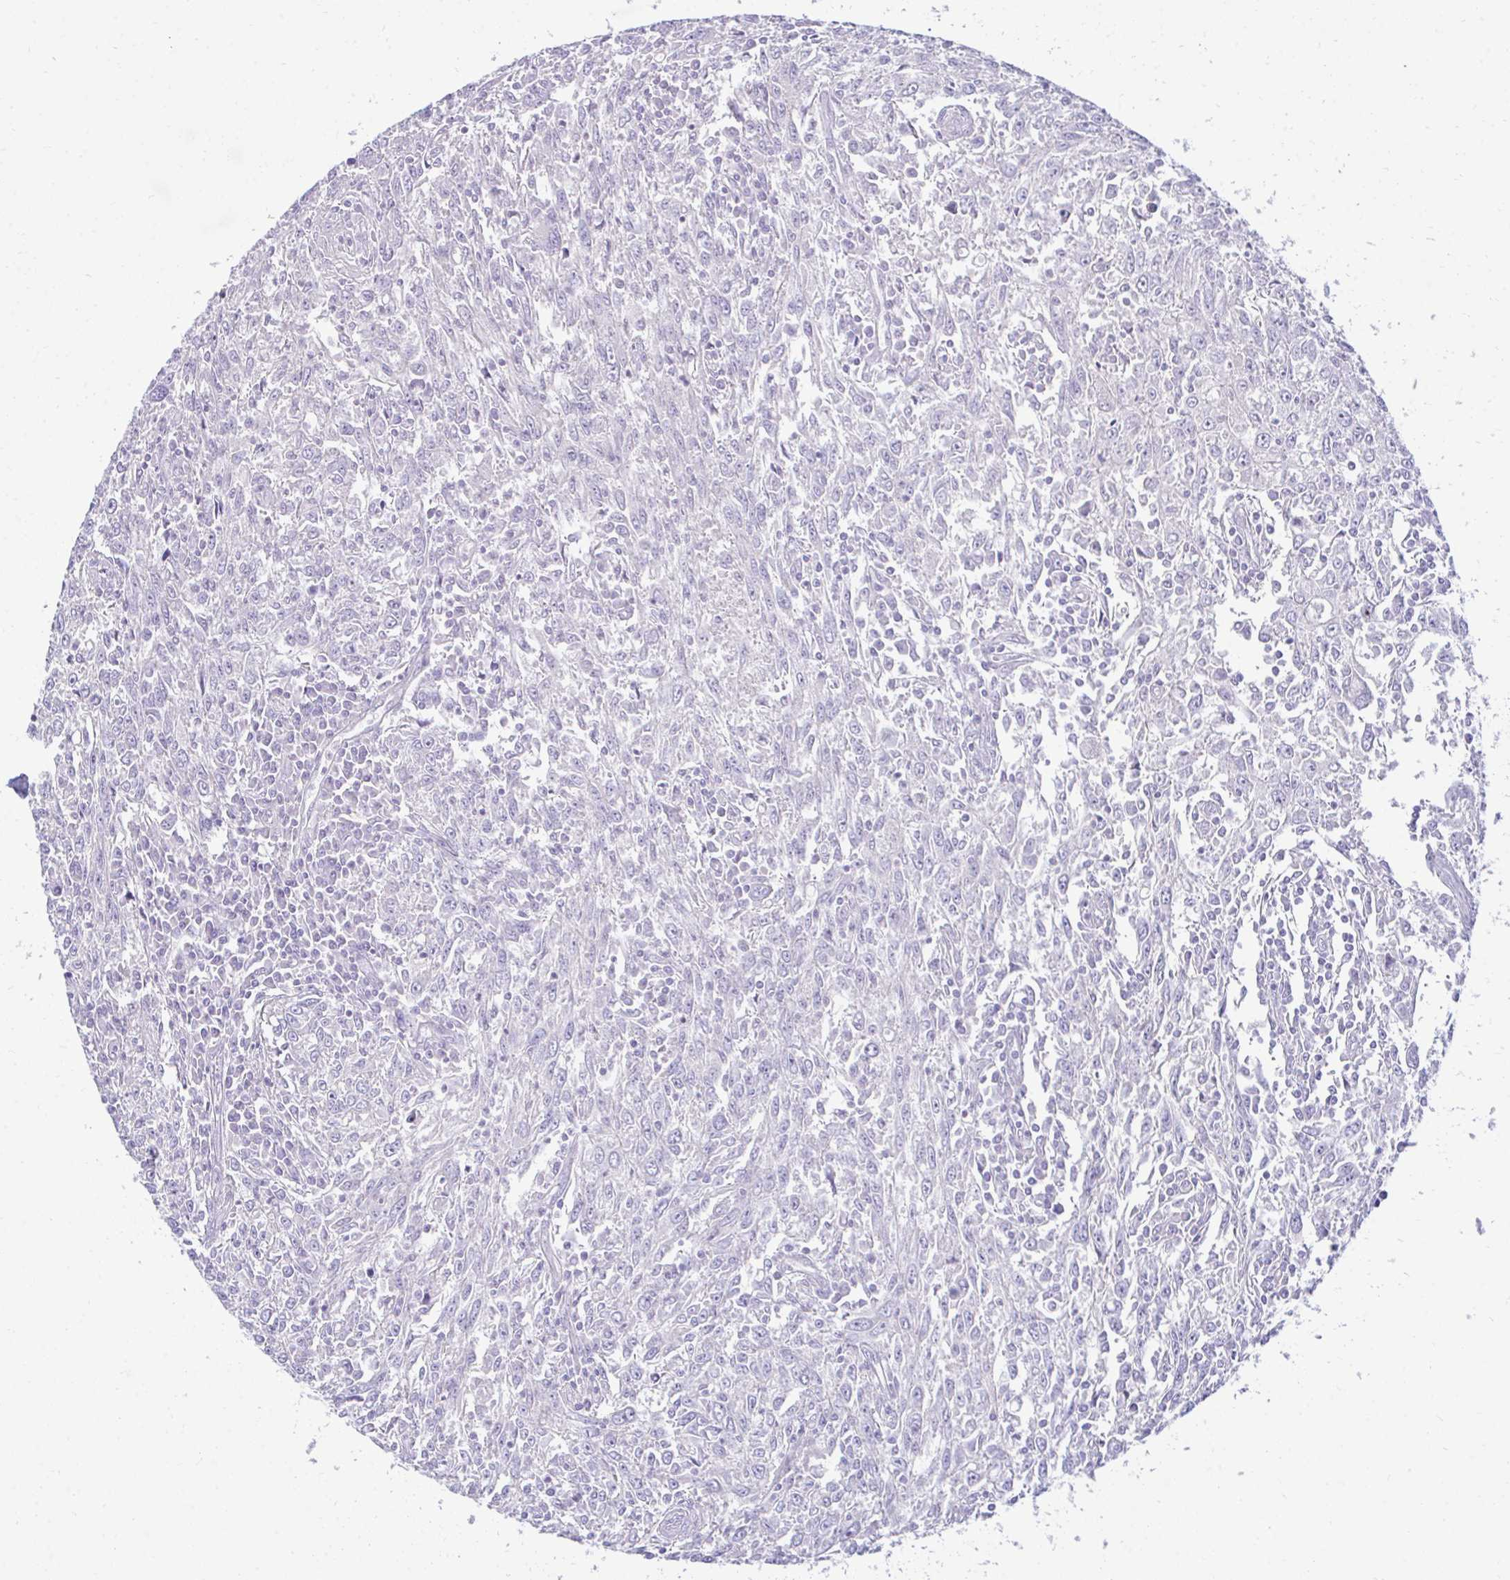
{"staining": {"intensity": "negative", "quantity": "none", "location": "none"}, "tissue": "breast cancer", "cell_type": "Tumor cells", "image_type": "cancer", "snomed": [{"axis": "morphology", "description": "Duct carcinoma"}, {"axis": "topography", "description": "Breast"}], "caption": "A micrograph of human breast cancer (invasive ductal carcinoma) is negative for staining in tumor cells. Nuclei are stained in blue.", "gene": "TMCO5A", "patient": {"sex": "female", "age": 50}}